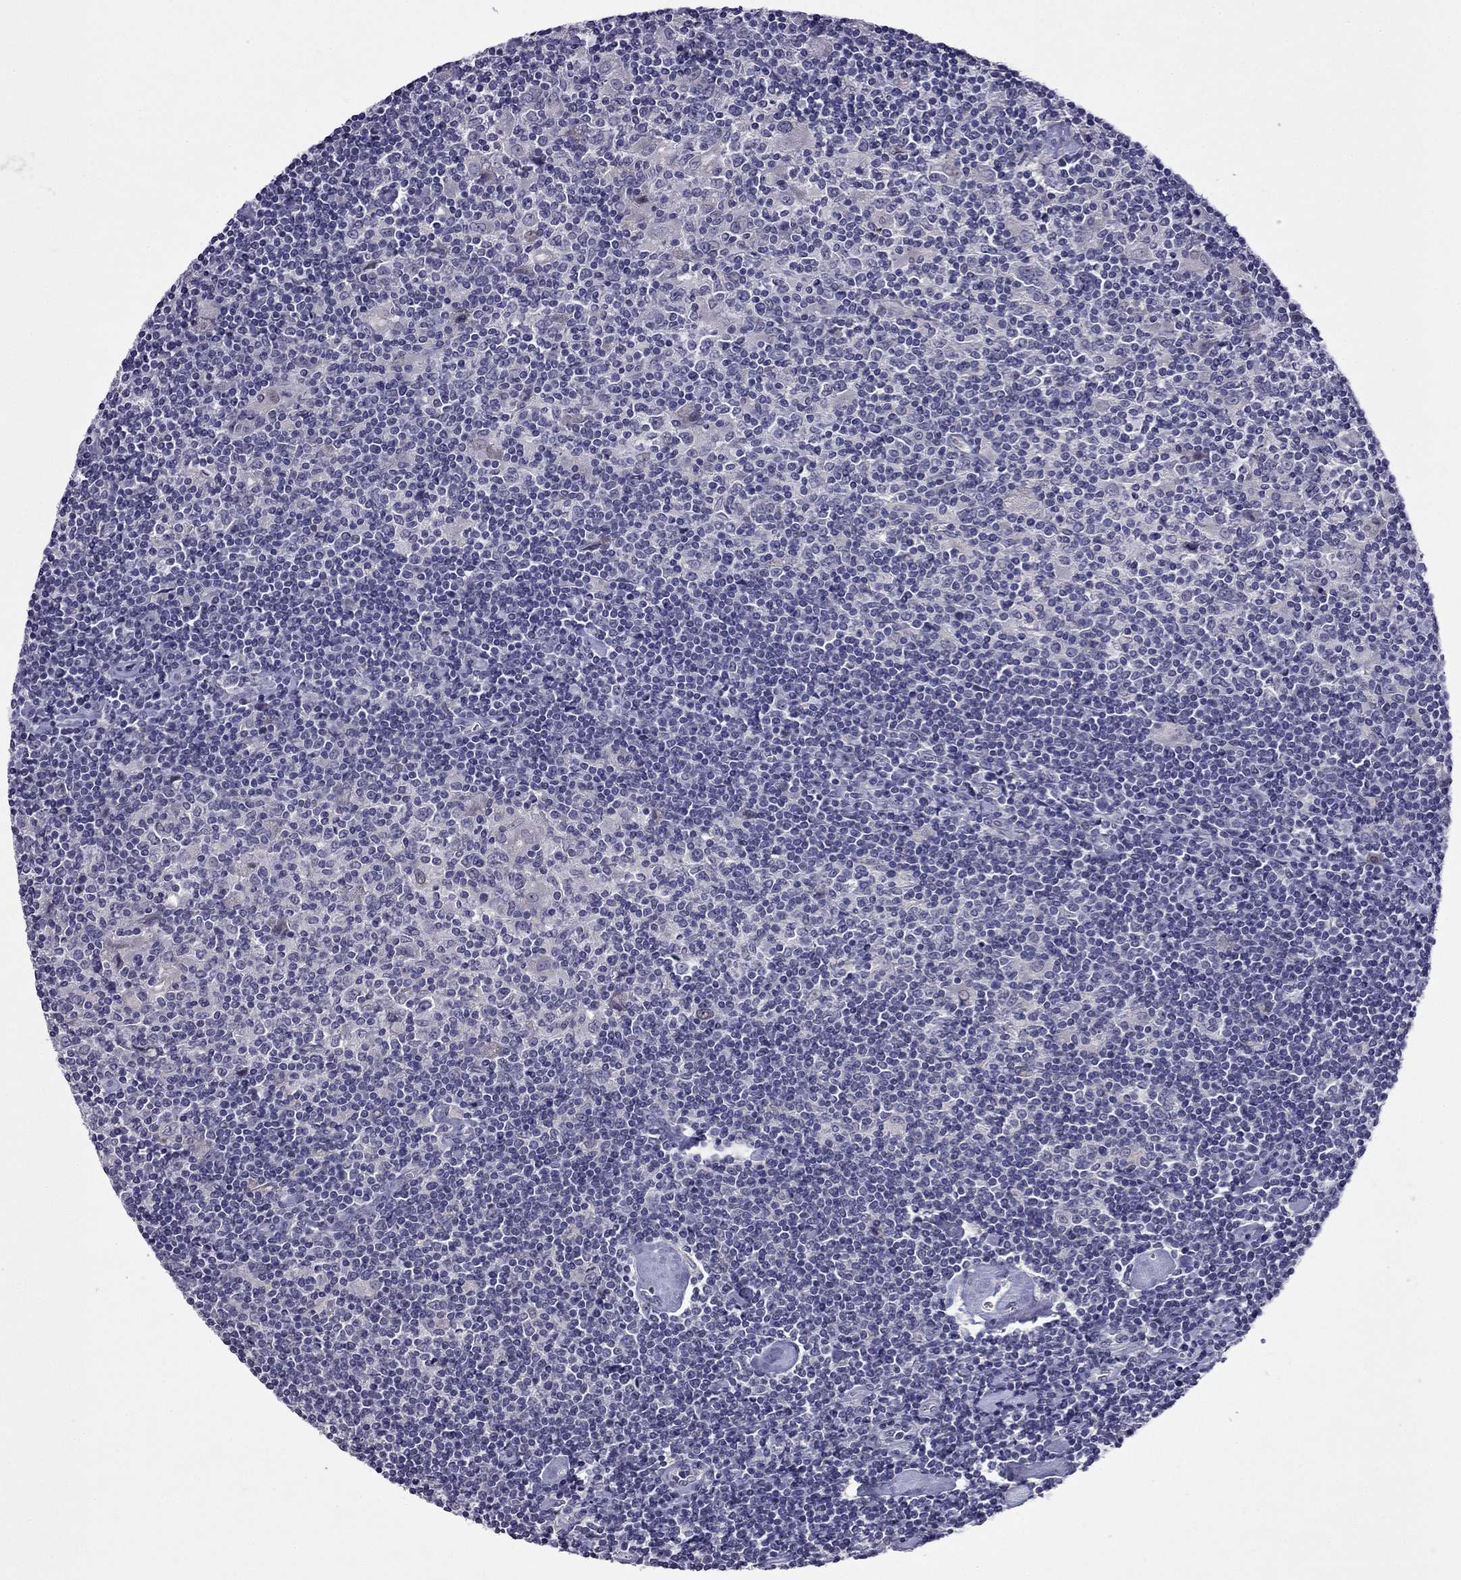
{"staining": {"intensity": "negative", "quantity": "none", "location": "none"}, "tissue": "lymphoma", "cell_type": "Tumor cells", "image_type": "cancer", "snomed": [{"axis": "morphology", "description": "Hodgkin's disease, NOS"}, {"axis": "topography", "description": "Lymph node"}], "caption": "Immunohistochemistry micrograph of Hodgkin's disease stained for a protein (brown), which displays no positivity in tumor cells.", "gene": "STAR", "patient": {"sex": "male", "age": 40}}